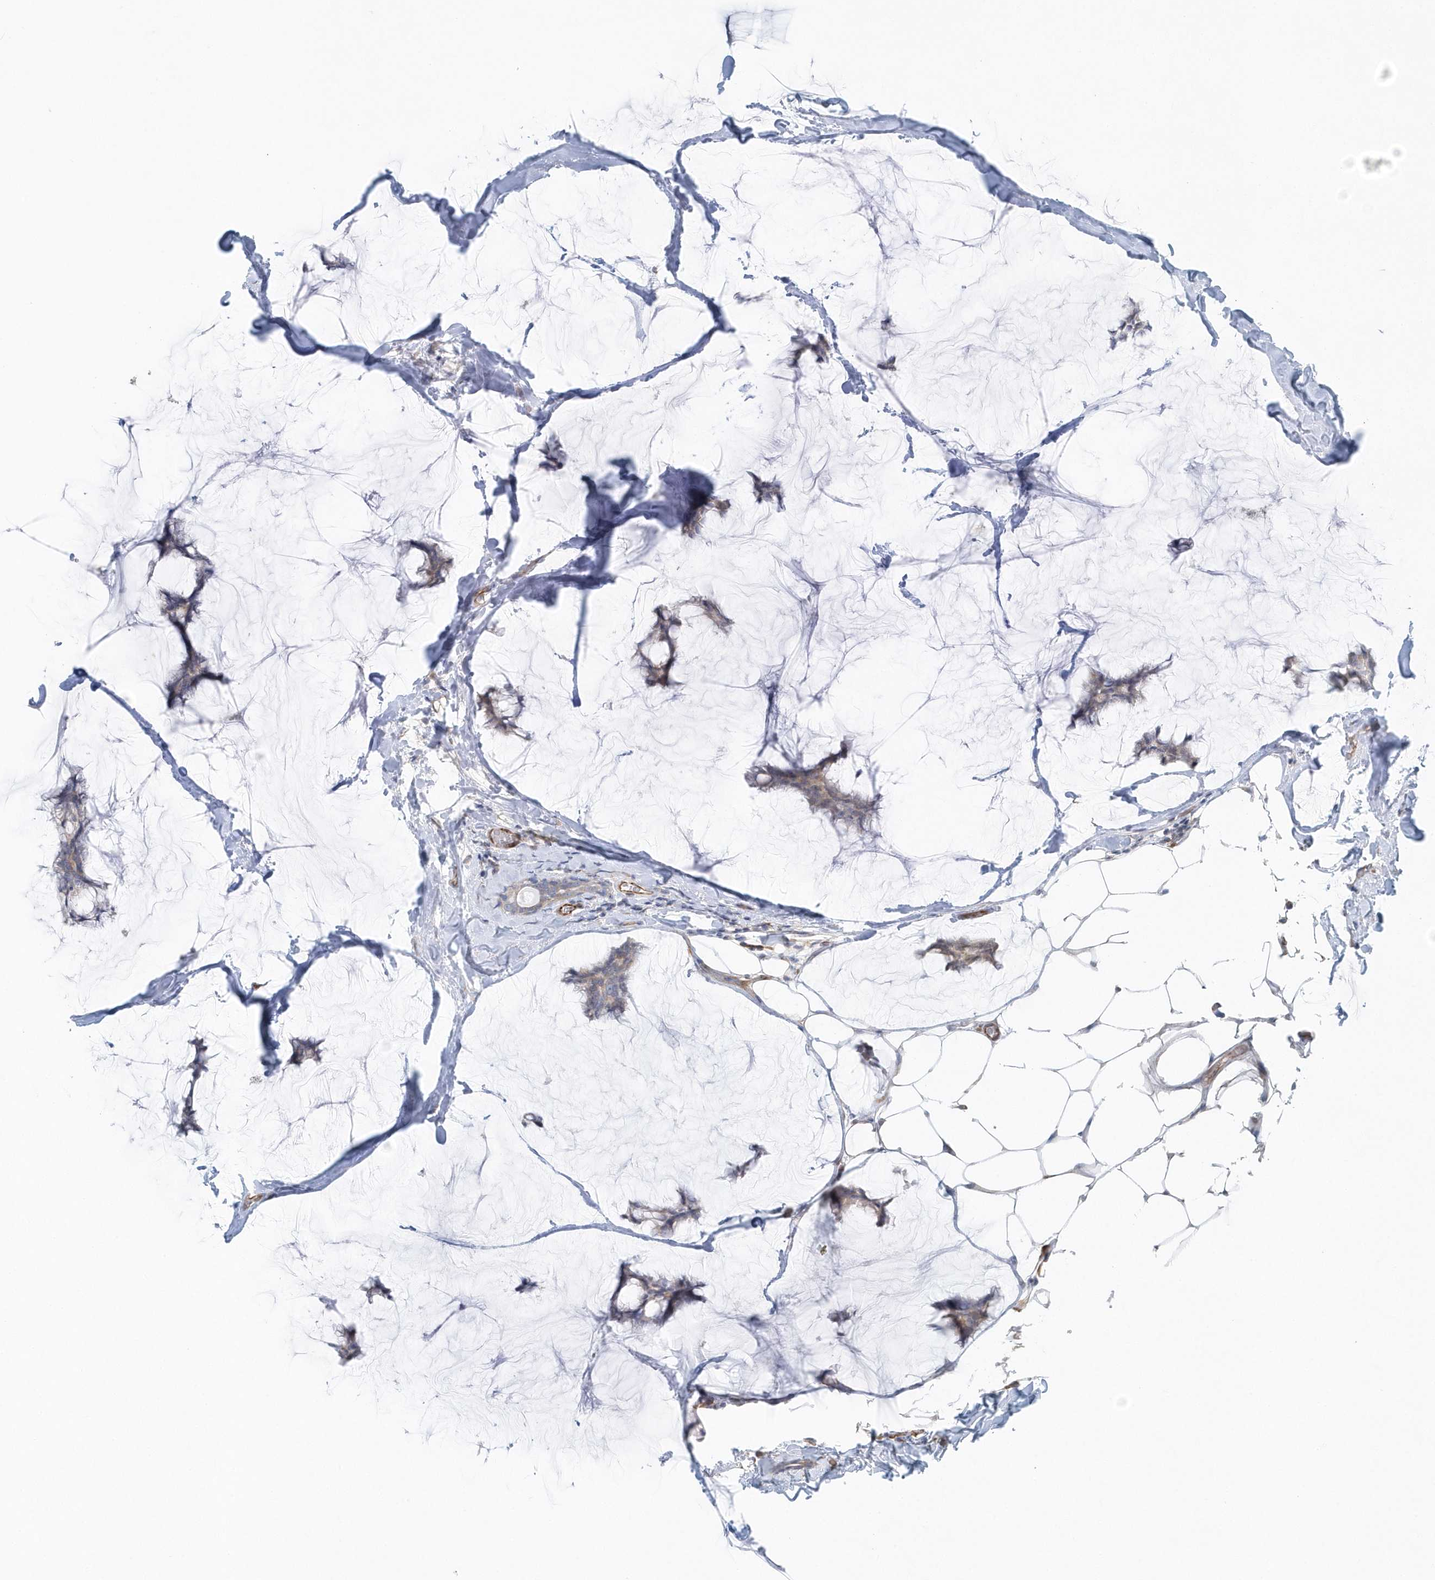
{"staining": {"intensity": "weak", "quantity": "<25%", "location": "cytoplasmic/membranous"}, "tissue": "breast cancer", "cell_type": "Tumor cells", "image_type": "cancer", "snomed": [{"axis": "morphology", "description": "Duct carcinoma"}, {"axis": "topography", "description": "Breast"}], "caption": "Breast intraductal carcinoma stained for a protein using immunohistochemistry (IHC) shows no positivity tumor cells.", "gene": "GPR152", "patient": {"sex": "female", "age": 93}}